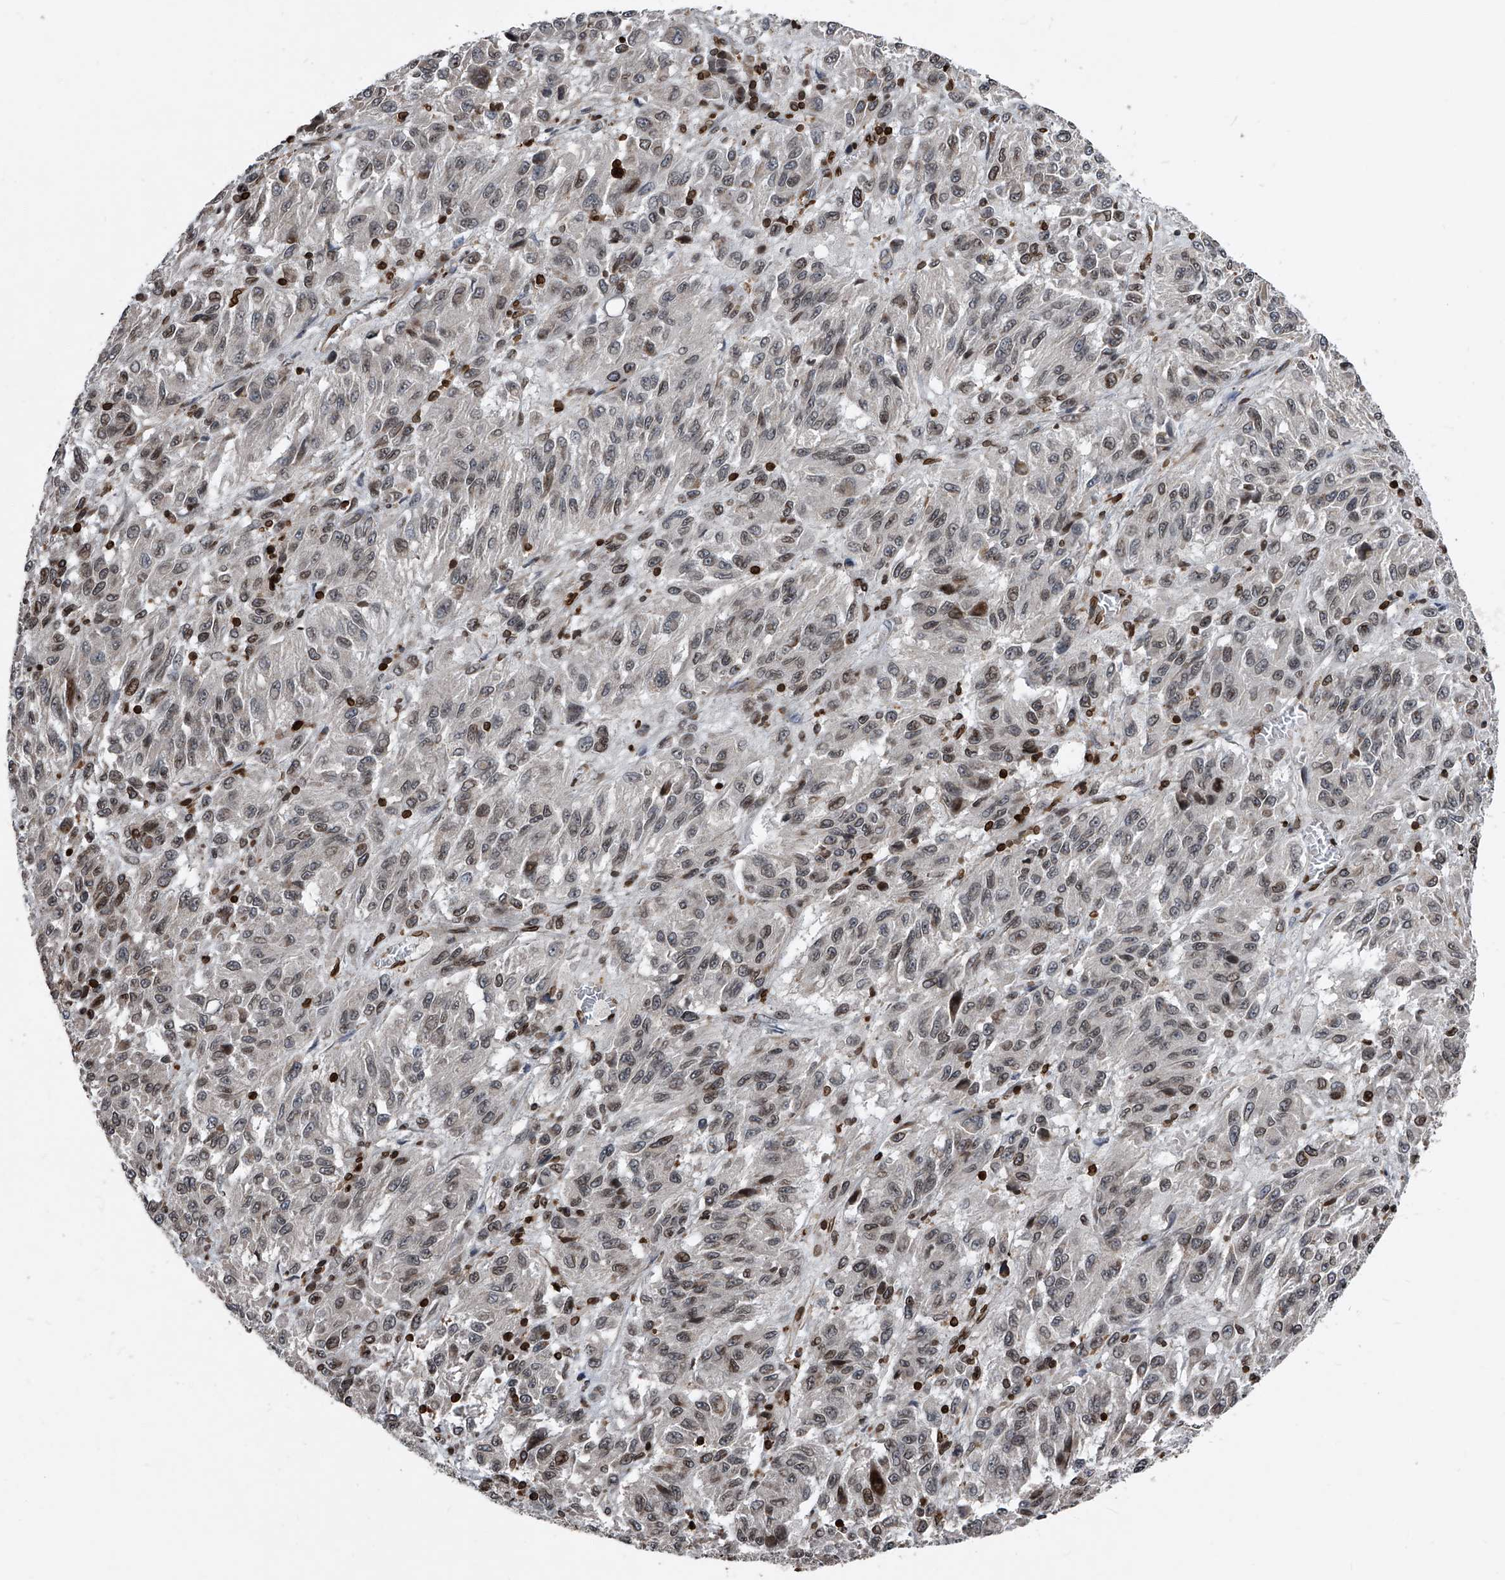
{"staining": {"intensity": "moderate", "quantity": "<25%", "location": "cytoplasmic/membranous,nuclear"}, "tissue": "melanoma", "cell_type": "Tumor cells", "image_type": "cancer", "snomed": [{"axis": "morphology", "description": "Malignant melanoma, Metastatic site"}, {"axis": "topography", "description": "Lung"}], "caption": "Immunohistochemical staining of human melanoma shows low levels of moderate cytoplasmic/membranous and nuclear positivity in approximately <25% of tumor cells.", "gene": "PHF20", "patient": {"sex": "male", "age": 64}}